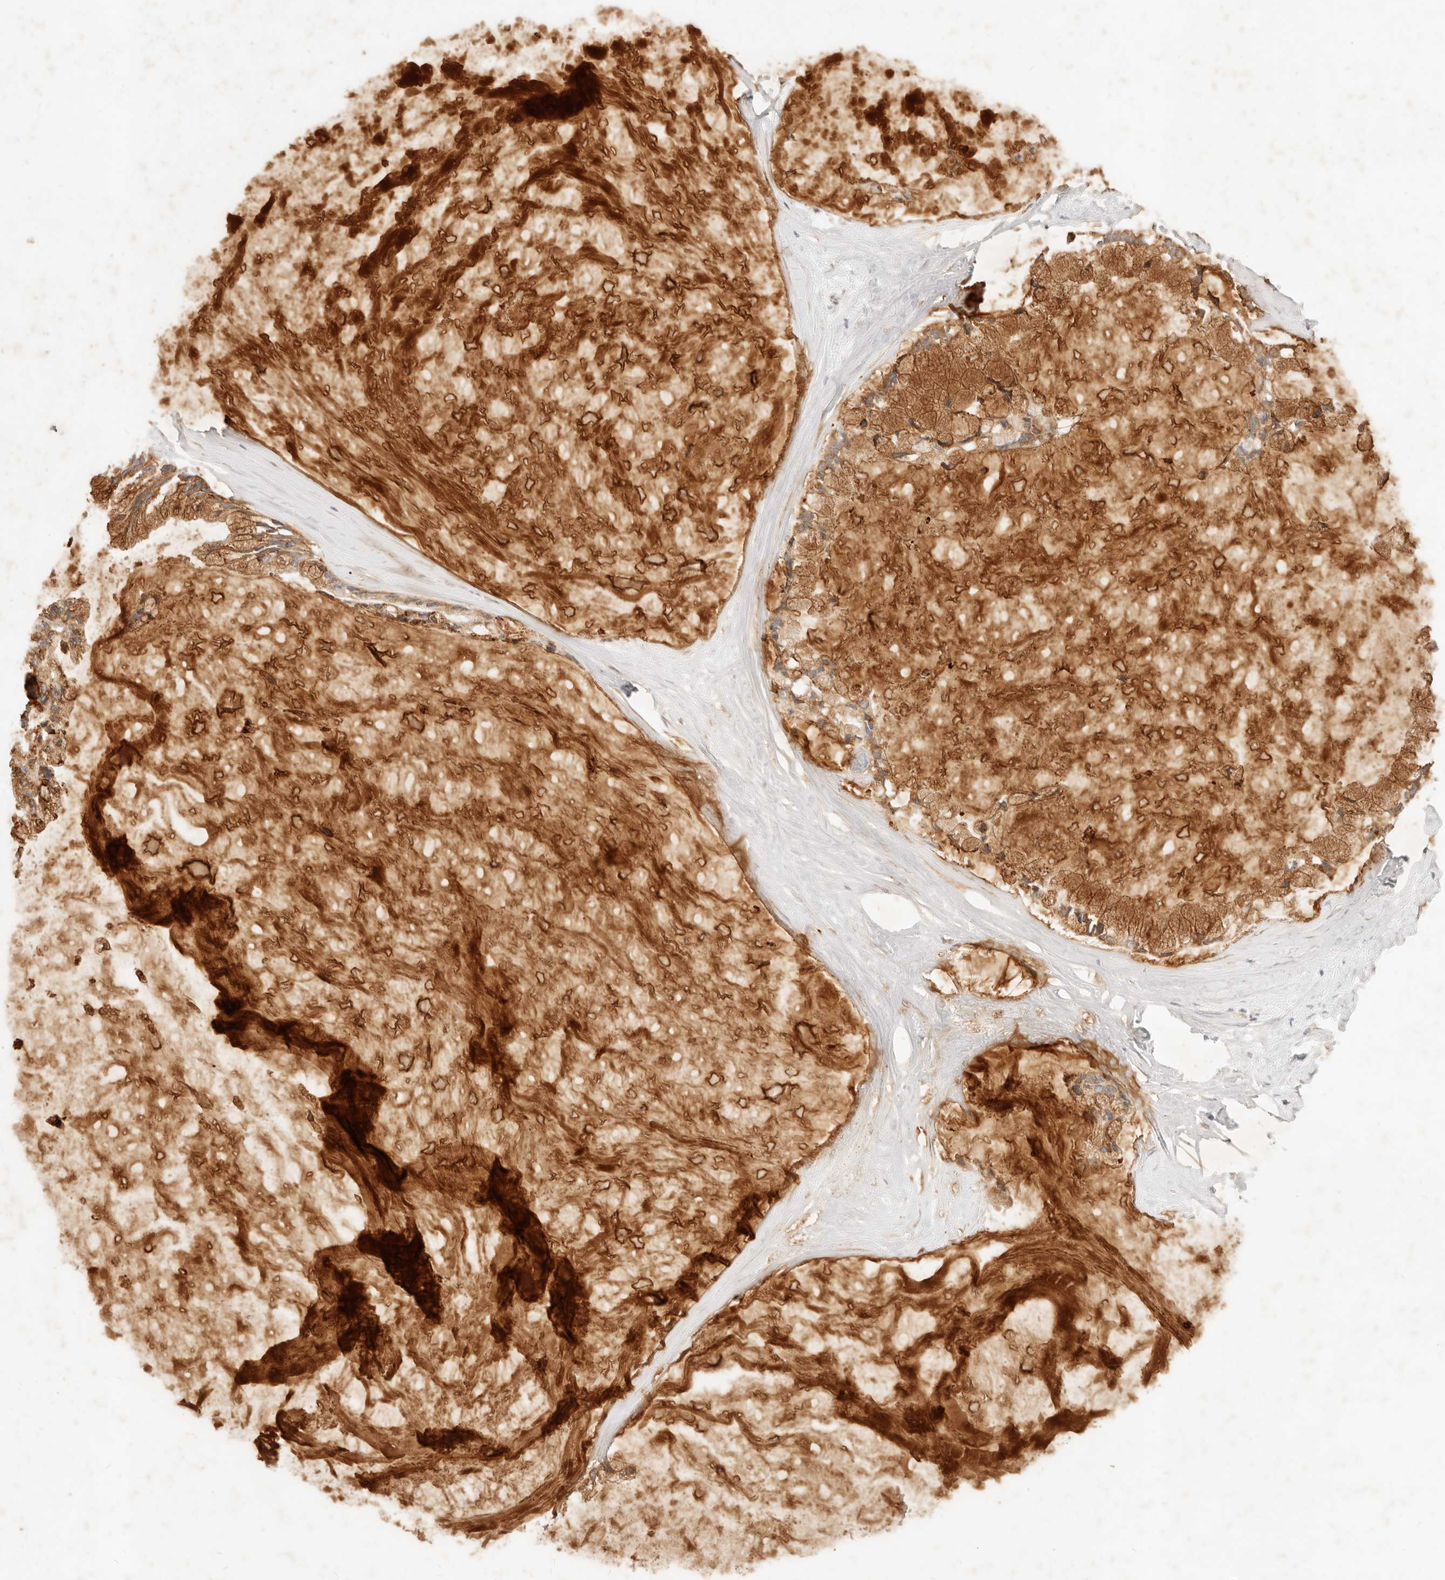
{"staining": {"intensity": "moderate", "quantity": ">75%", "location": "cytoplasmic/membranous"}, "tissue": "ovarian cancer", "cell_type": "Tumor cells", "image_type": "cancer", "snomed": [{"axis": "morphology", "description": "Cystadenocarcinoma, mucinous, NOS"}, {"axis": "topography", "description": "Ovary"}], "caption": "This is a micrograph of immunohistochemistry (IHC) staining of mucinous cystadenocarcinoma (ovarian), which shows moderate expression in the cytoplasmic/membranous of tumor cells.", "gene": "RUBCNL", "patient": {"sex": "female", "age": 39}}